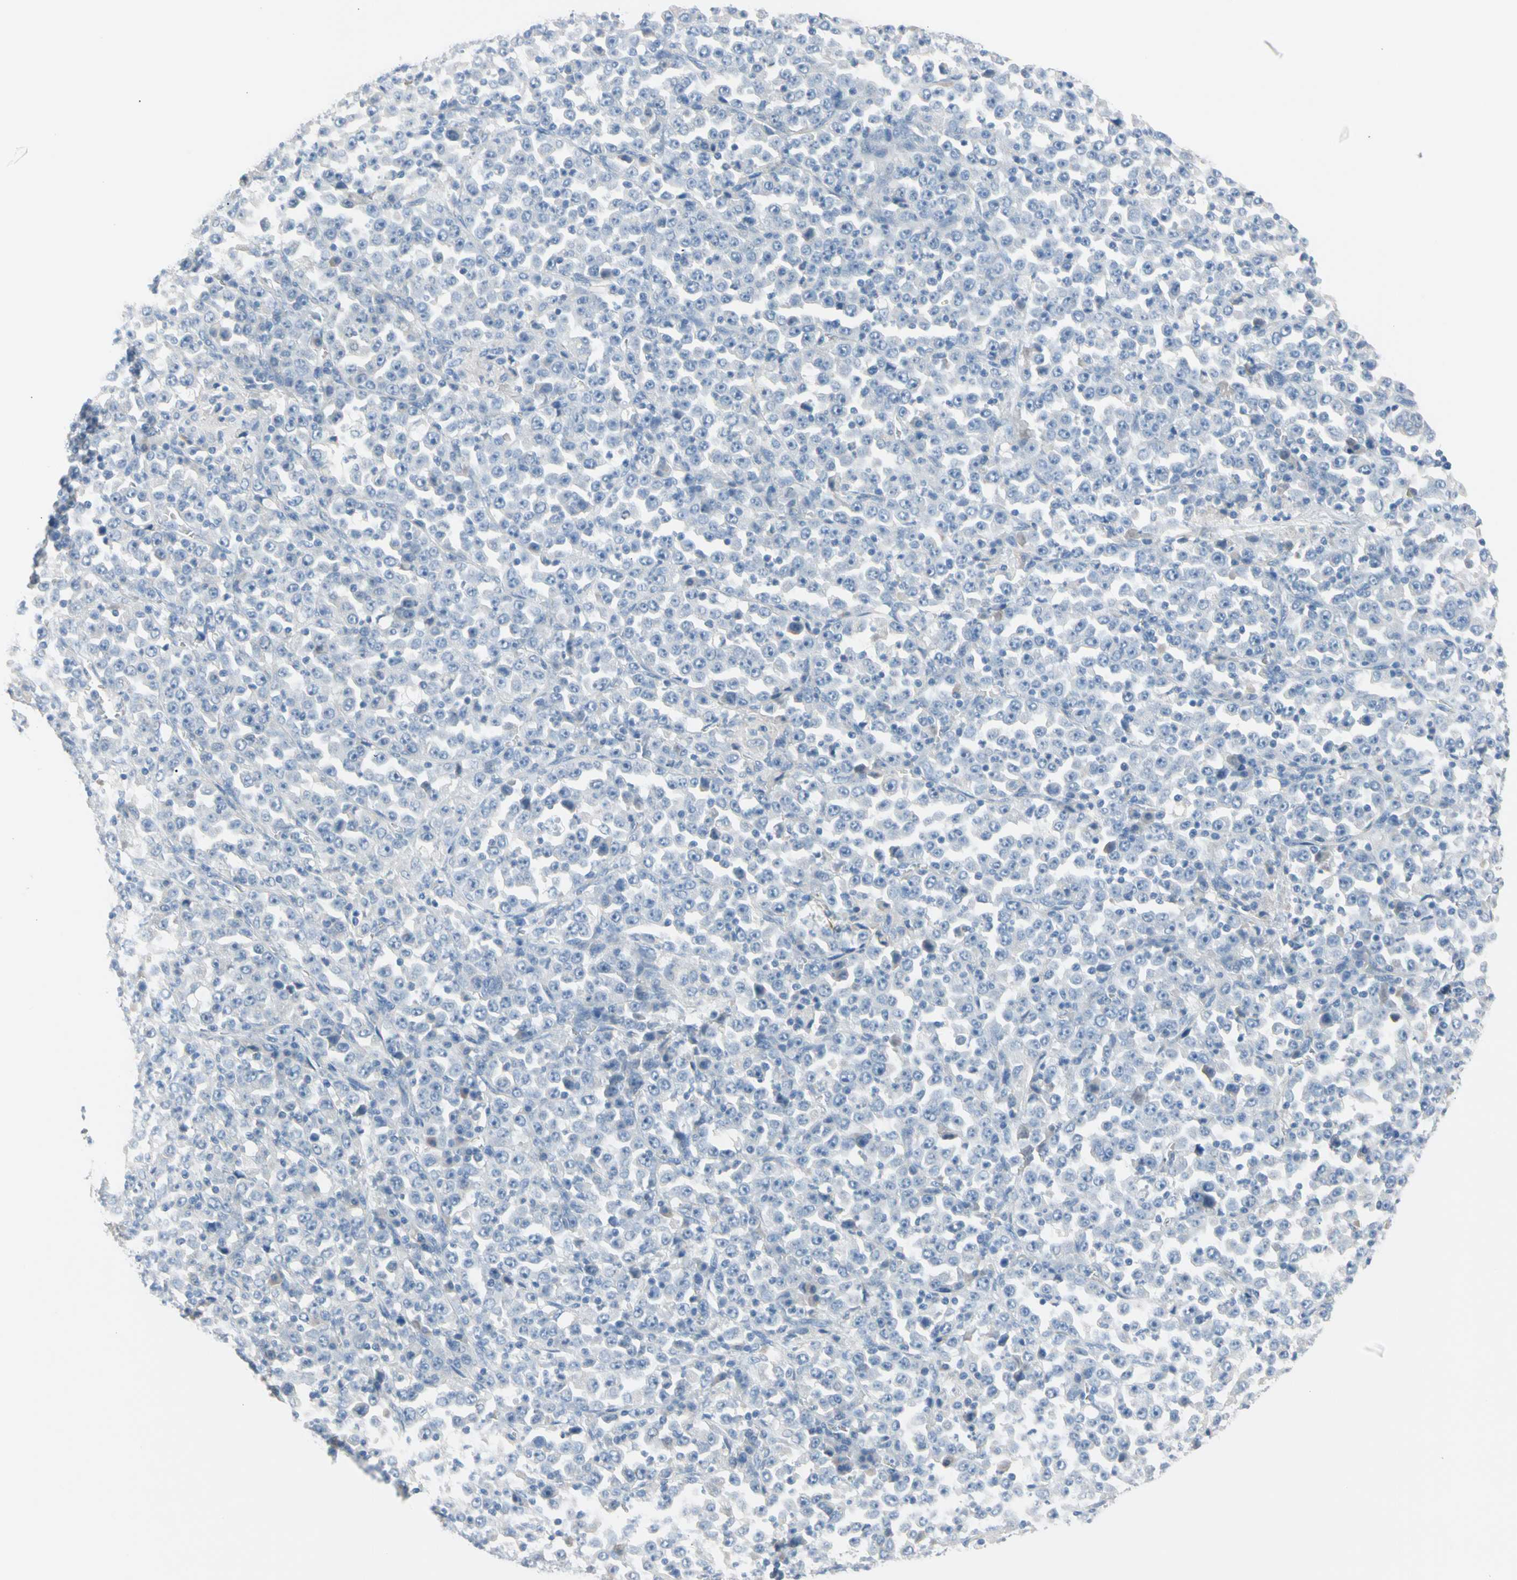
{"staining": {"intensity": "negative", "quantity": "none", "location": "none"}, "tissue": "stomach cancer", "cell_type": "Tumor cells", "image_type": "cancer", "snomed": [{"axis": "morphology", "description": "Normal tissue, NOS"}, {"axis": "morphology", "description": "Adenocarcinoma, NOS"}, {"axis": "topography", "description": "Stomach, upper"}, {"axis": "topography", "description": "Stomach"}], "caption": "Human stomach cancer (adenocarcinoma) stained for a protein using immunohistochemistry demonstrates no expression in tumor cells.", "gene": "MARK1", "patient": {"sex": "male", "age": 59}}